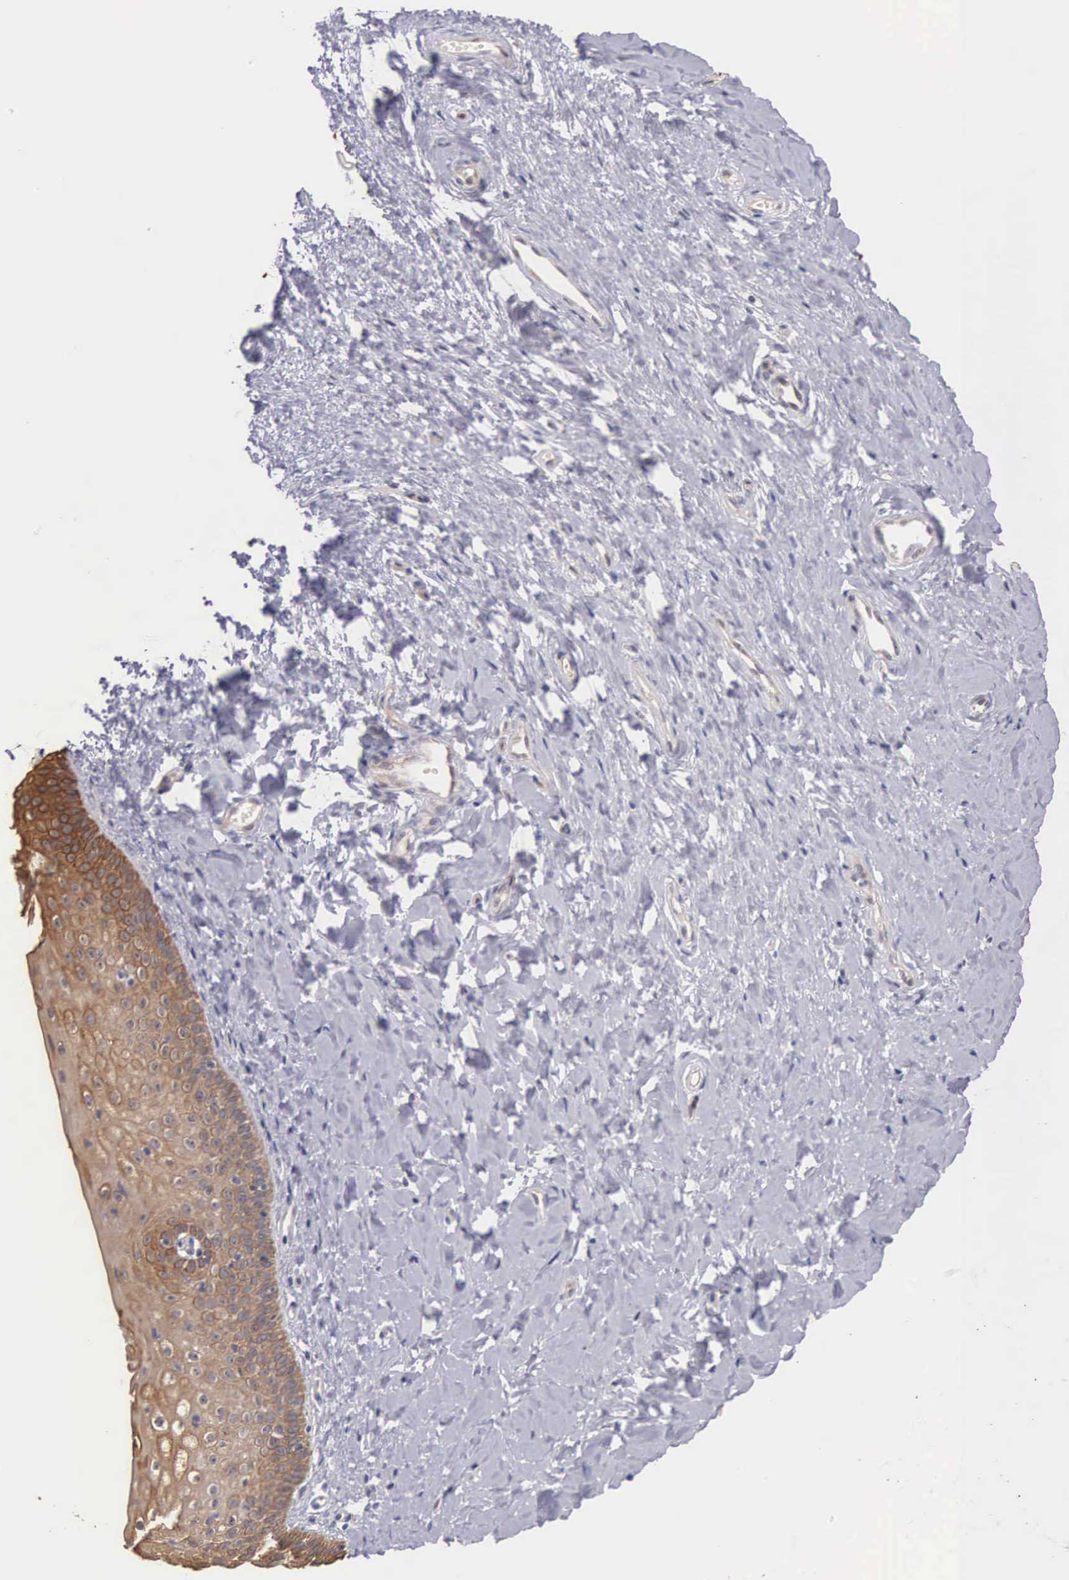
{"staining": {"intensity": "weak", "quantity": "25%-75%", "location": "cytoplasmic/membranous"}, "tissue": "cervix", "cell_type": "Glandular cells", "image_type": "normal", "snomed": [{"axis": "morphology", "description": "Normal tissue, NOS"}, {"axis": "topography", "description": "Cervix"}], "caption": "Immunohistochemical staining of unremarkable cervix reveals weak cytoplasmic/membranous protein positivity in about 25%-75% of glandular cells.", "gene": "PIR", "patient": {"sex": "female", "age": 53}}